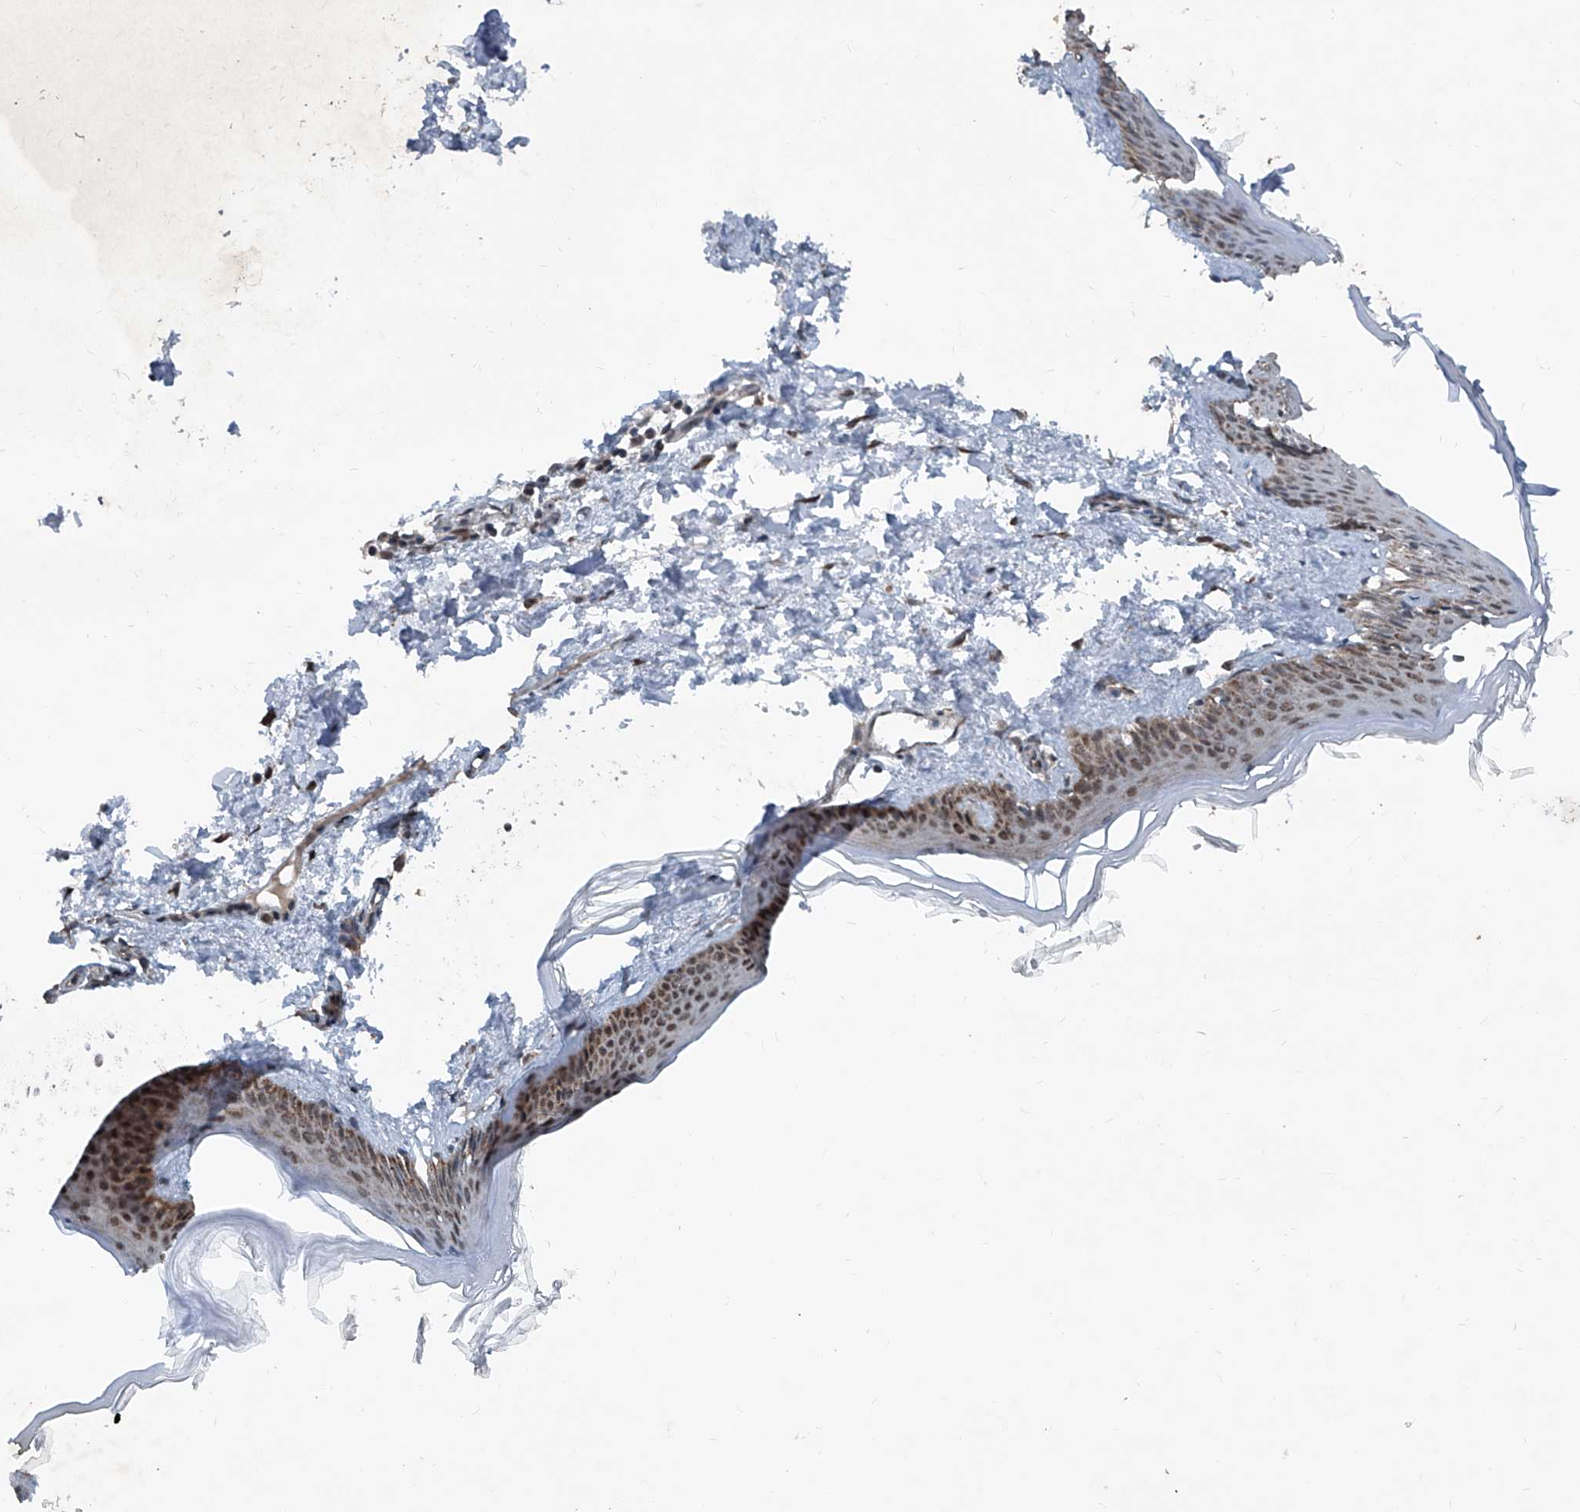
{"staining": {"intensity": "moderate", "quantity": ">75%", "location": "cytoplasmic/membranous,nuclear"}, "tissue": "skin", "cell_type": "Fibroblasts", "image_type": "normal", "snomed": [{"axis": "morphology", "description": "Normal tissue, NOS"}, {"axis": "topography", "description": "Skin"}], "caption": "A brown stain shows moderate cytoplasmic/membranous,nuclear positivity of a protein in fibroblasts of normal skin. The staining was performed using DAB, with brown indicating positive protein expression. Nuclei are stained blue with hematoxylin.", "gene": "COA7", "patient": {"sex": "female", "age": 27}}